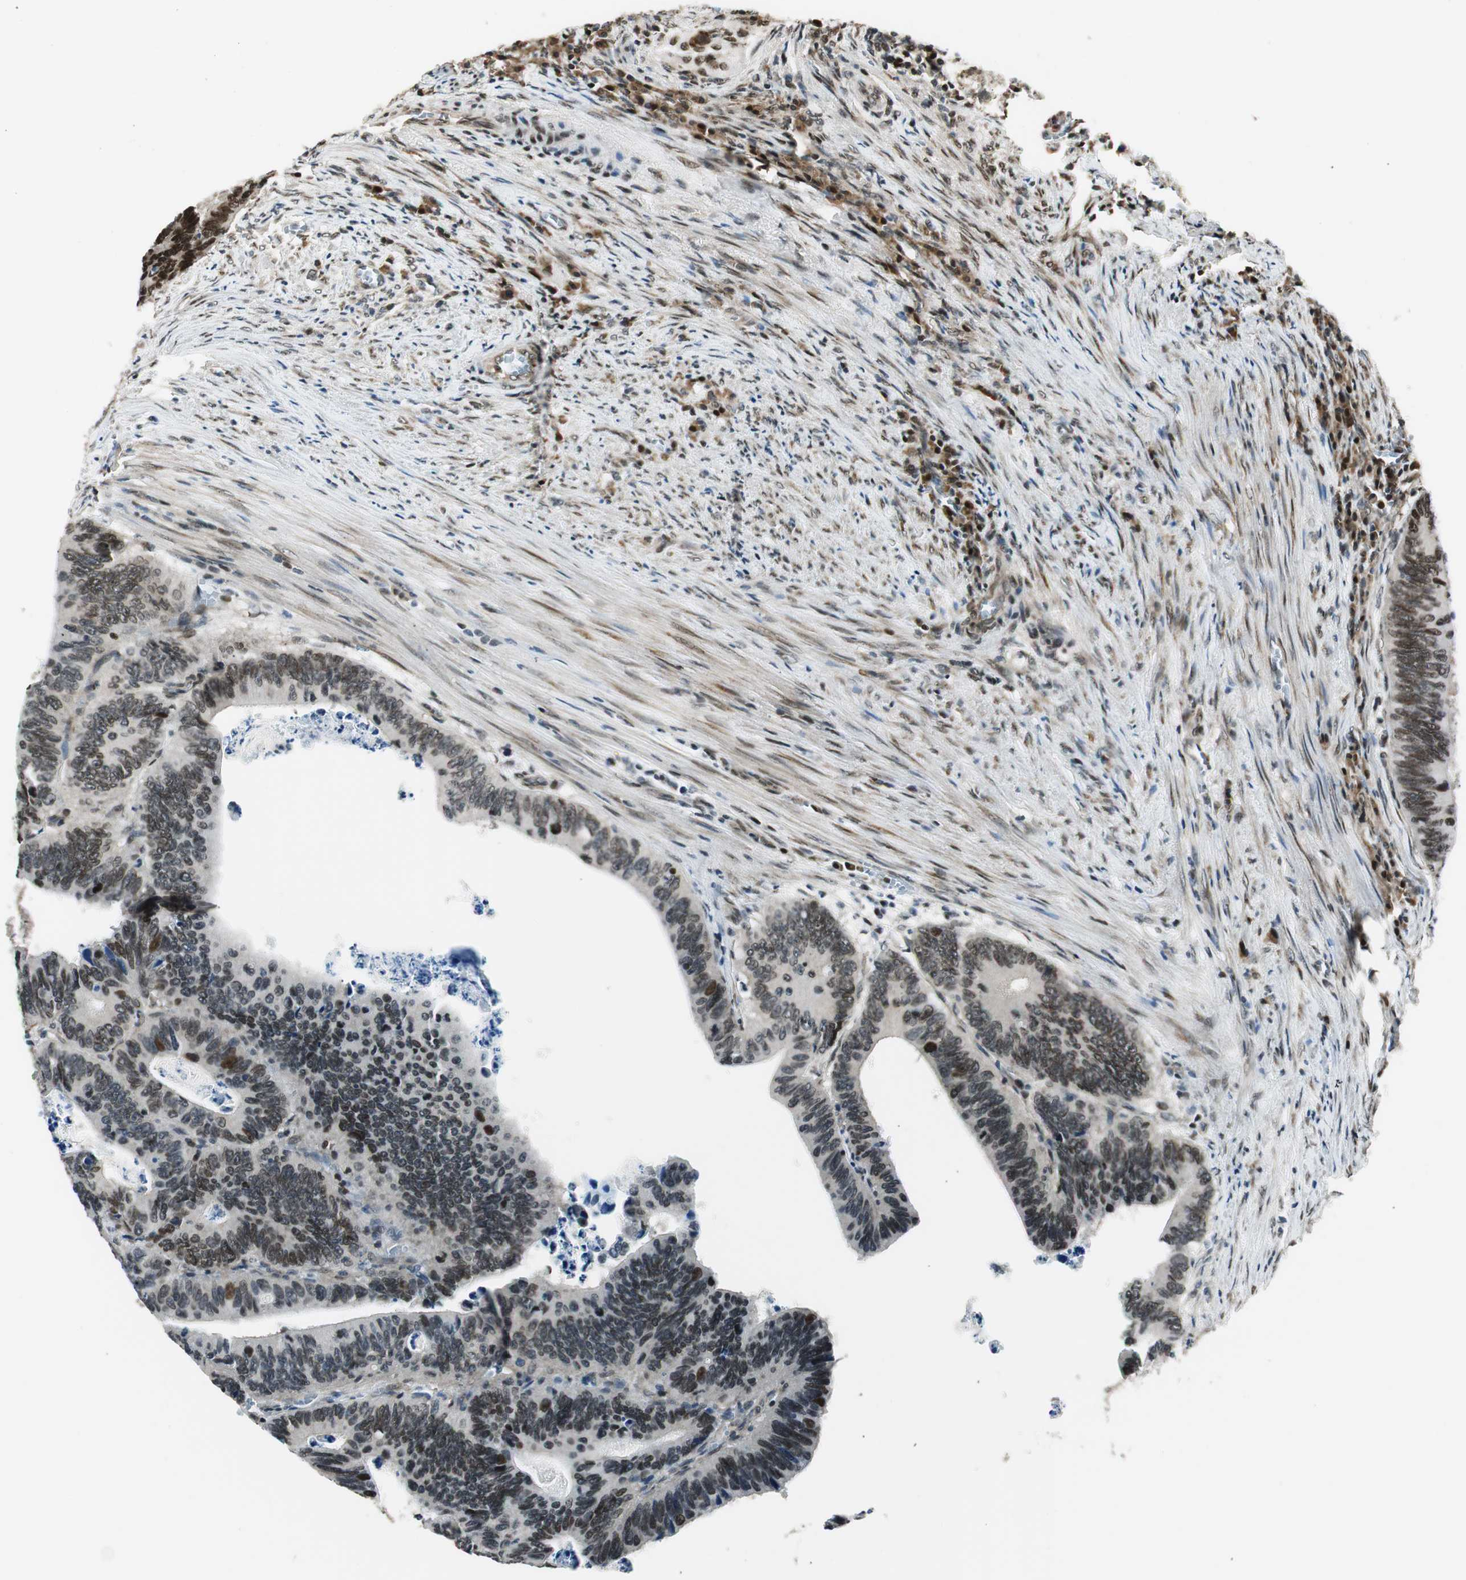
{"staining": {"intensity": "moderate", "quantity": ">75%", "location": "nuclear"}, "tissue": "colorectal cancer", "cell_type": "Tumor cells", "image_type": "cancer", "snomed": [{"axis": "morphology", "description": "Adenocarcinoma, NOS"}, {"axis": "topography", "description": "Colon"}], "caption": "This photomicrograph demonstrates immunohistochemistry staining of human colorectal cancer, with medium moderate nuclear expression in approximately >75% of tumor cells.", "gene": "RING1", "patient": {"sex": "male", "age": 72}}